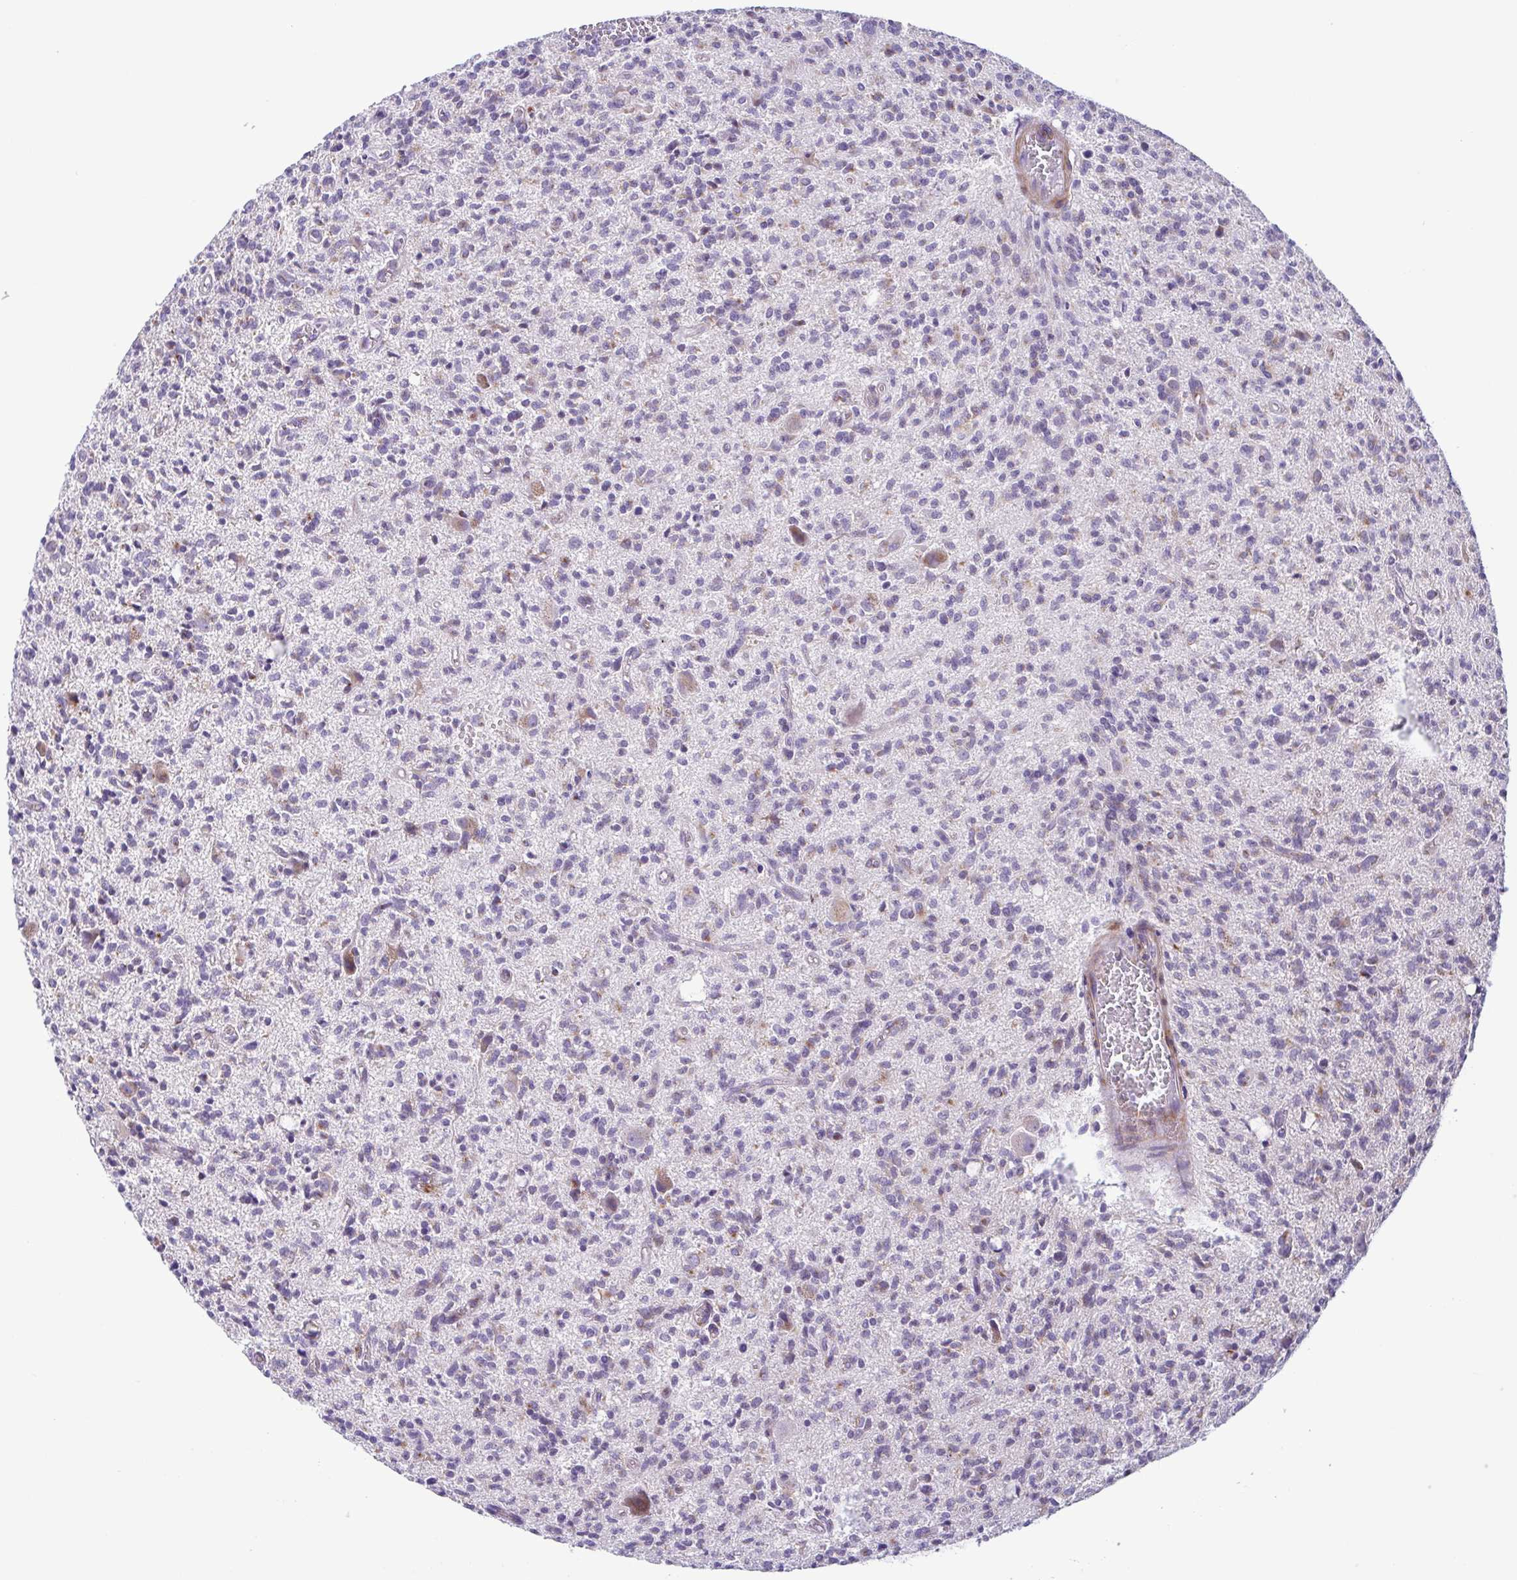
{"staining": {"intensity": "weak", "quantity": "<25%", "location": "cytoplasmic/membranous"}, "tissue": "glioma", "cell_type": "Tumor cells", "image_type": "cancer", "snomed": [{"axis": "morphology", "description": "Glioma, malignant, Low grade"}, {"axis": "topography", "description": "Brain"}], "caption": "This is a image of IHC staining of glioma, which shows no positivity in tumor cells. The staining was performed using DAB (3,3'-diaminobenzidine) to visualize the protein expression in brown, while the nuclei were stained in blue with hematoxylin (Magnification: 20x).", "gene": "COL17A1", "patient": {"sex": "male", "age": 64}}